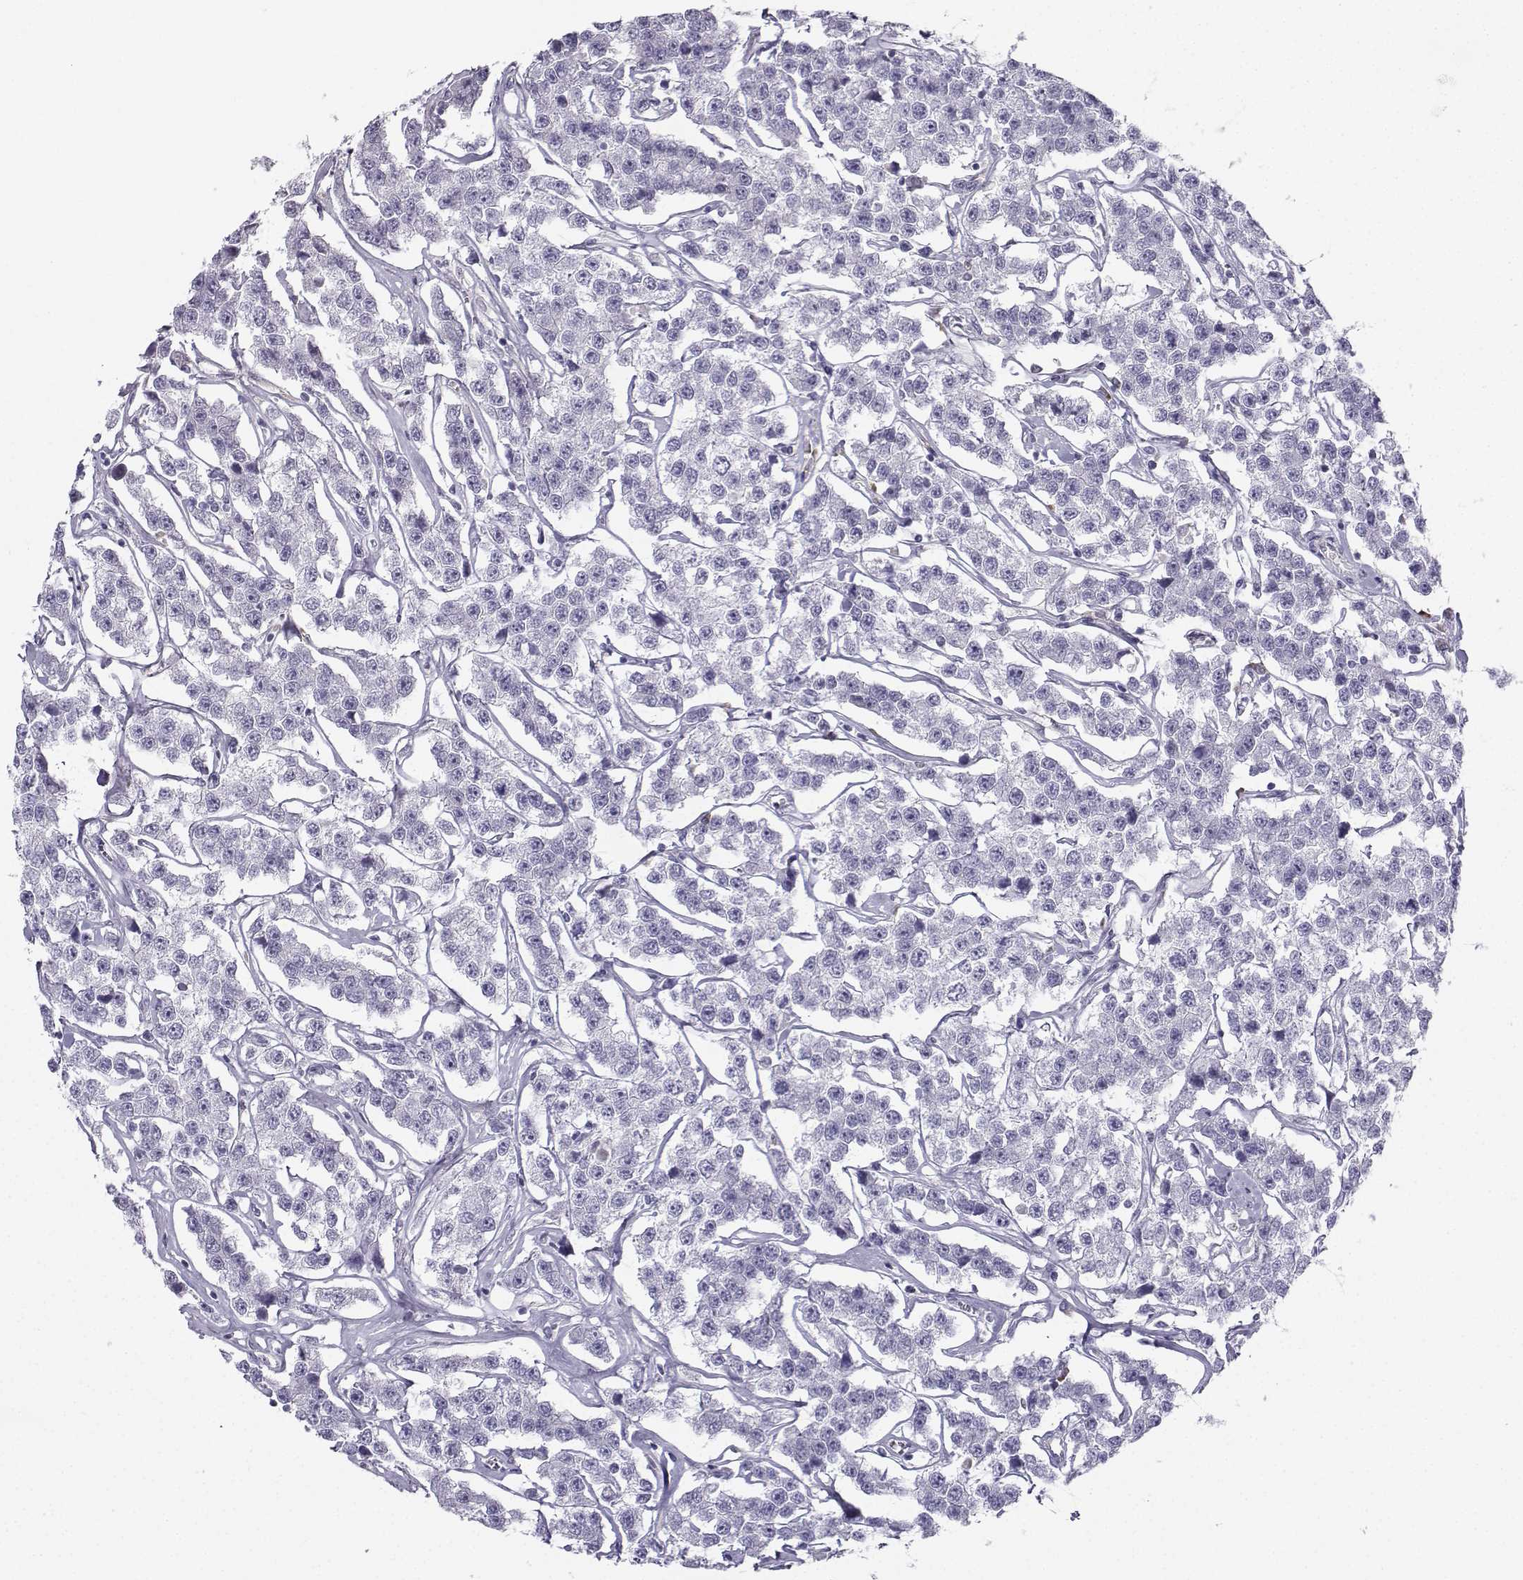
{"staining": {"intensity": "negative", "quantity": "none", "location": "none"}, "tissue": "testis cancer", "cell_type": "Tumor cells", "image_type": "cancer", "snomed": [{"axis": "morphology", "description": "Seminoma, NOS"}, {"axis": "topography", "description": "Testis"}], "caption": "Immunohistochemistry micrograph of human testis cancer stained for a protein (brown), which shows no positivity in tumor cells.", "gene": "DCLK3", "patient": {"sex": "male", "age": 59}}